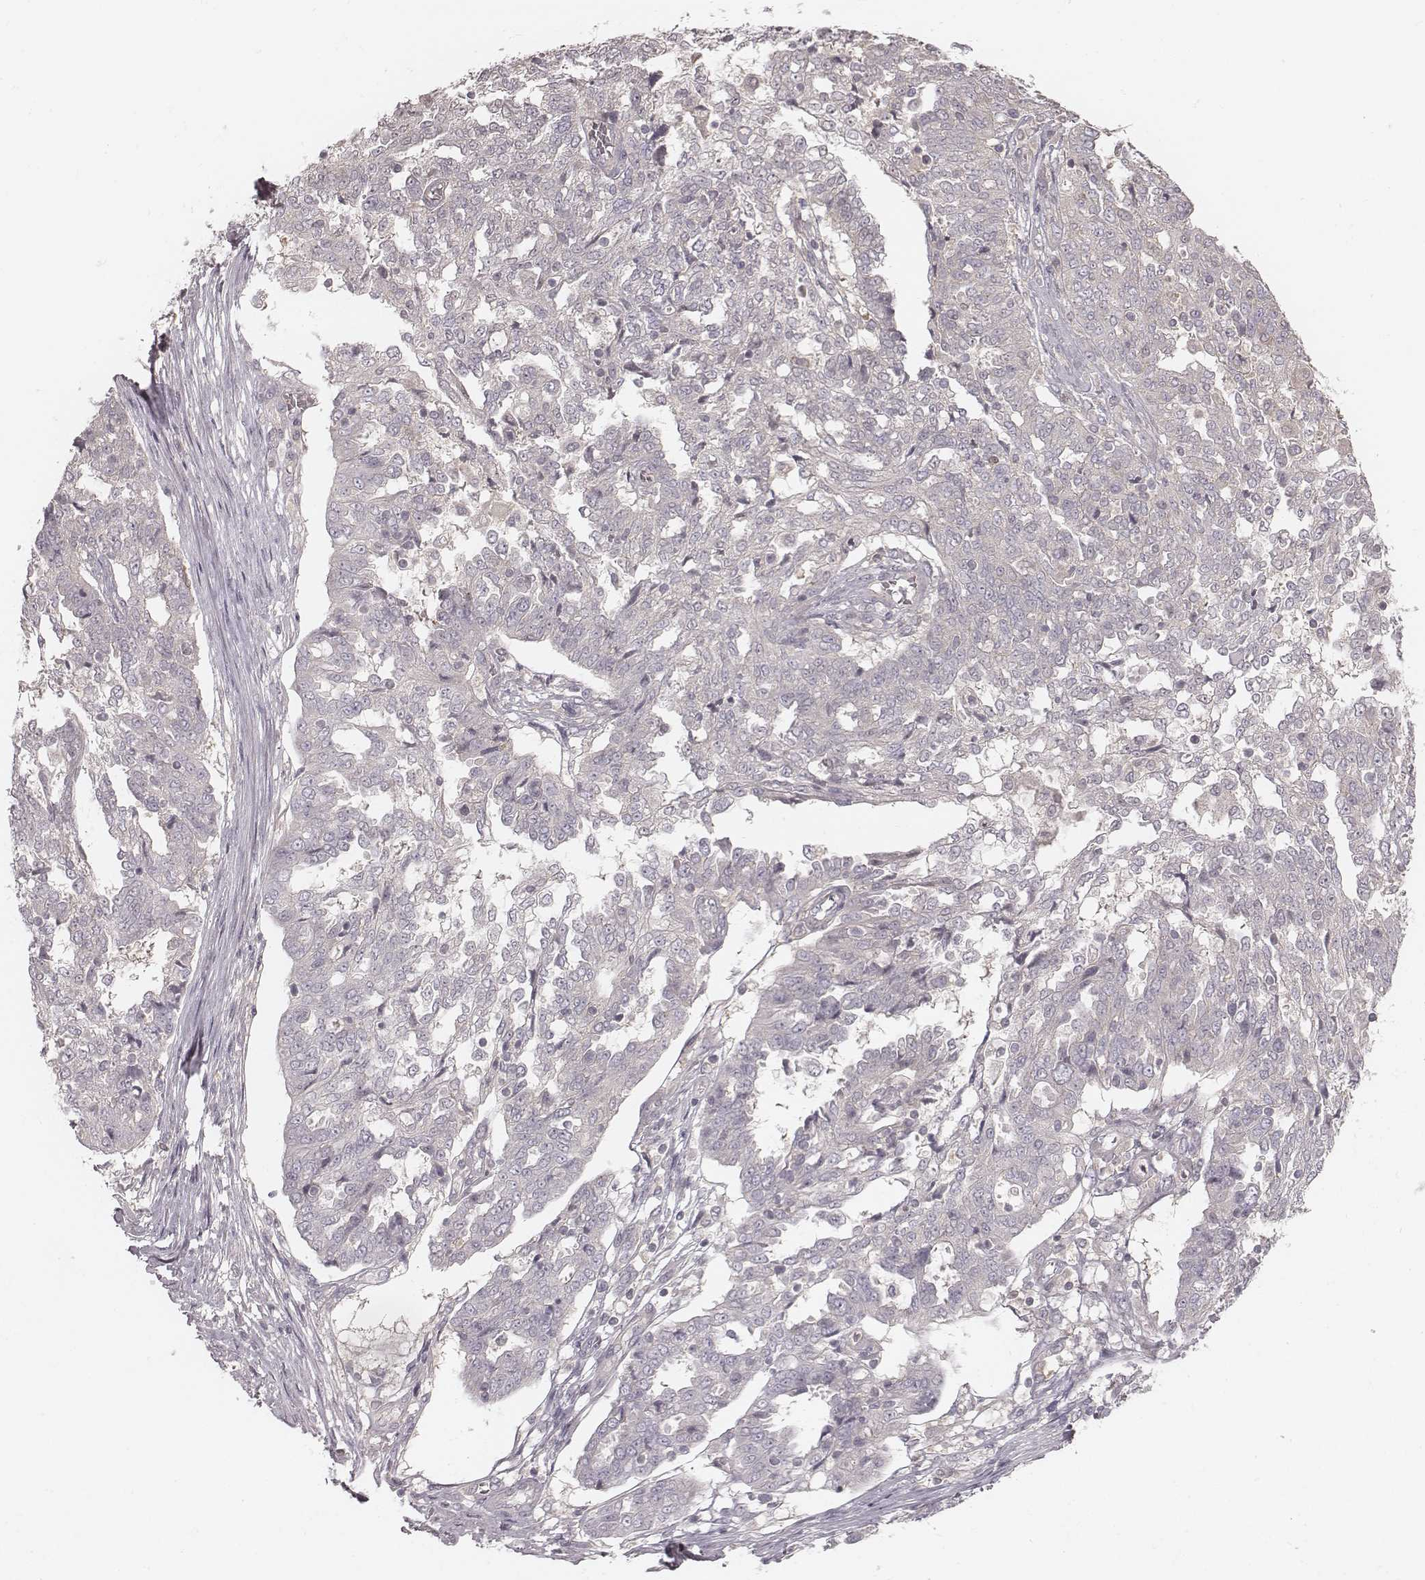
{"staining": {"intensity": "negative", "quantity": "none", "location": "none"}, "tissue": "ovarian cancer", "cell_type": "Tumor cells", "image_type": "cancer", "snomed": [{"axis": "morphology", "description": "Cystadenocarcinoma, serous, NOS"}, {"axis": "topography", "description": "Ovary"}], "caption": "This is a histopathology image of immunohistochemistry staining of ovarian cancer (serous cystadenocarcinoma), which shows no staining in tumor cells. The staining was performed using DAB to visualize the protein expression in brown, while the nuclei were stained in blue with hematoxylin (Magnification: 20x).", "gene": "TDRD5", "patient": {"sex": "female", "age": 67}}